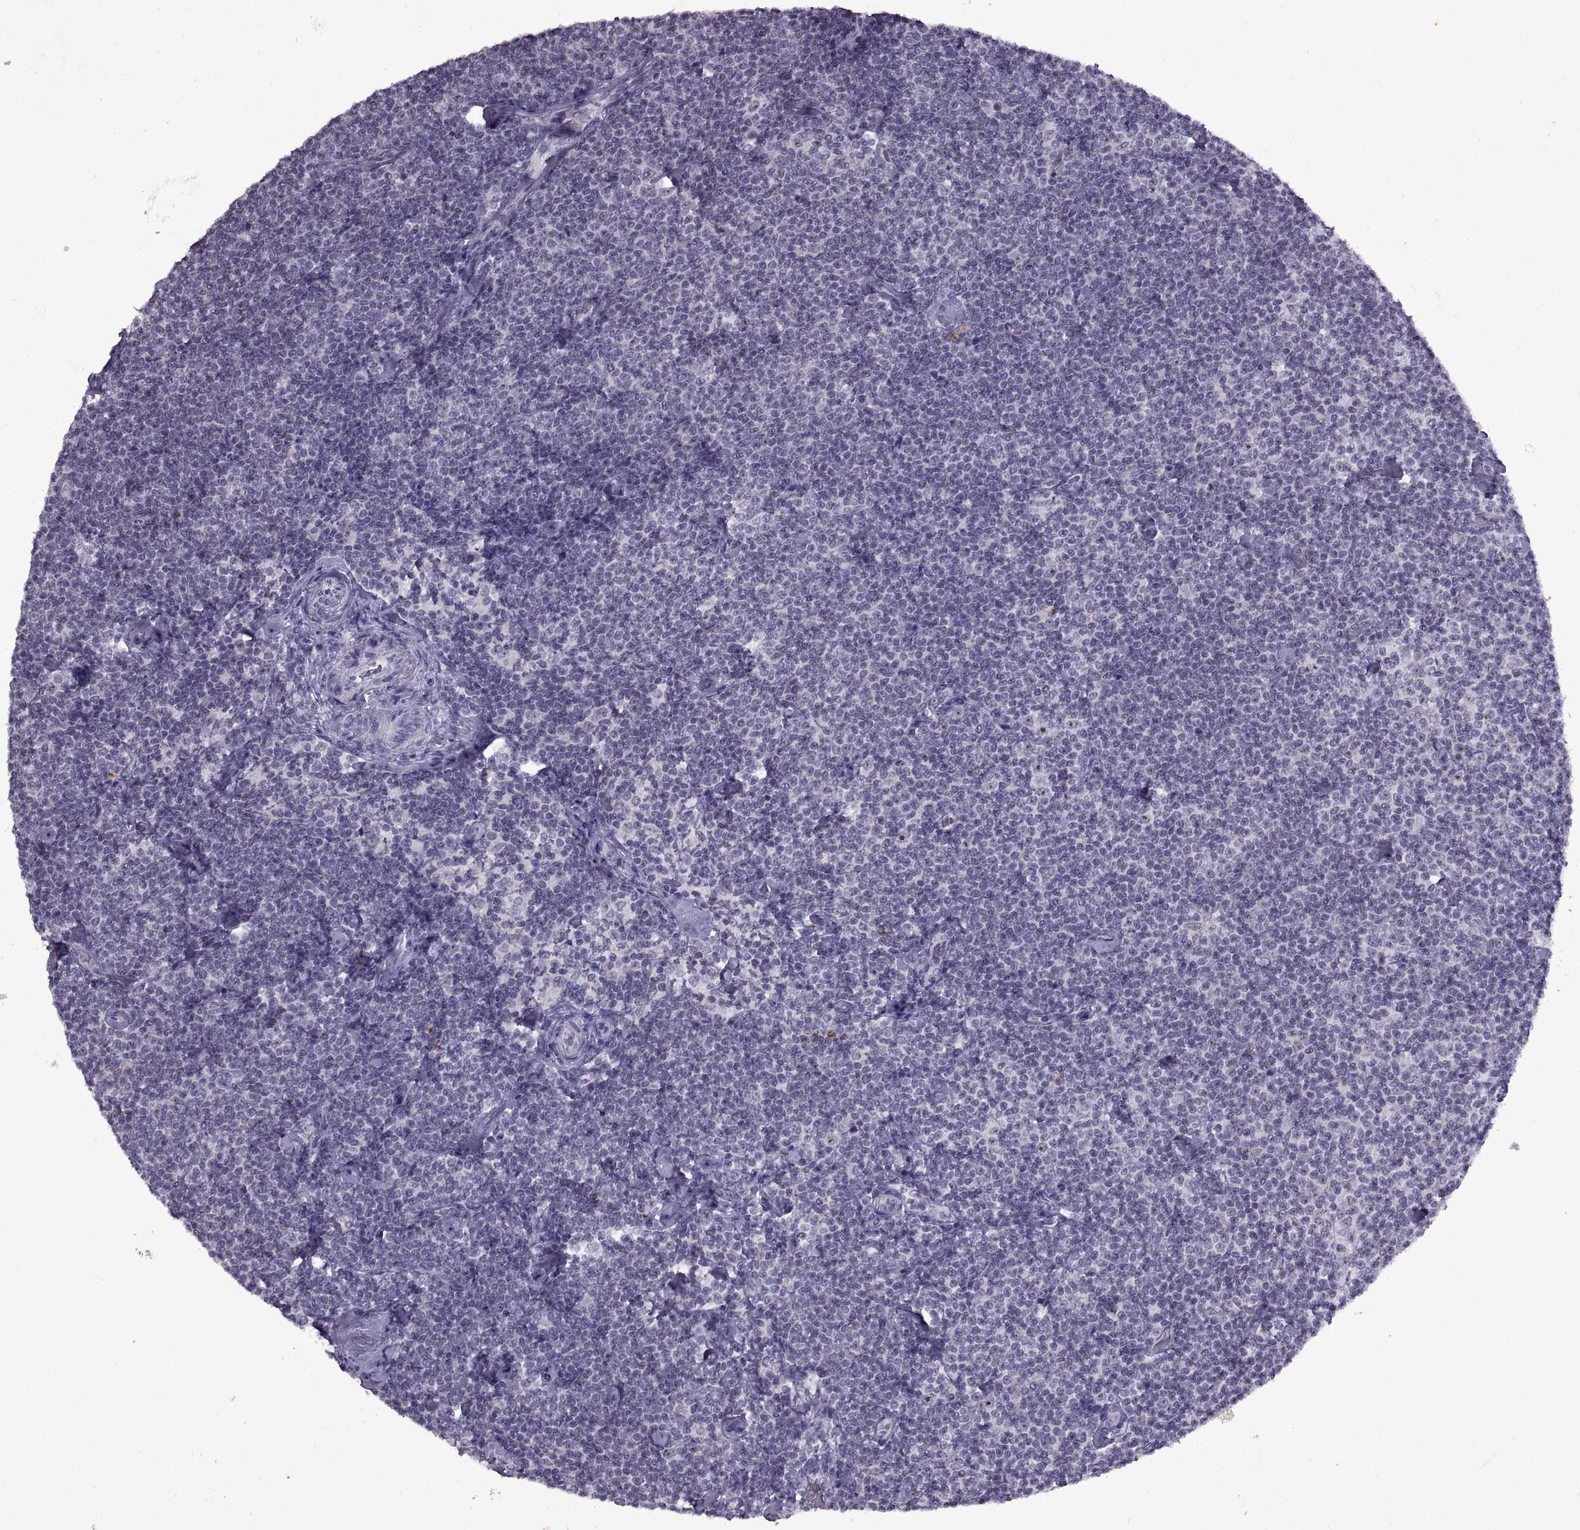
{"staining": {"intensity": "negative", "quantity": "none", "location": "none"}, "tissue": "lymphoma", "cell_type": "Tumor cells", "image_type": "cancer", "snomed": [{"axis": "morphology", "description": "Malignant lymphoma, non-Hodgkin's type, Low grade"}, {"axis": "topography", "description": "Lymph node"}], "caption": "High magnification brightfield microscopy of lymphoma stained with DAB (3,3'-diaminobenzidine) (brown) and counterstained with hematoxylin (blue): tumor cells show no significant staining. (DAB (3,3'-diaminobenzidine) IHC visualized using brightfield microscopy, high magnification).", "gene": "SINHCAF", "patient": {"sex": "male", "age": 81}}